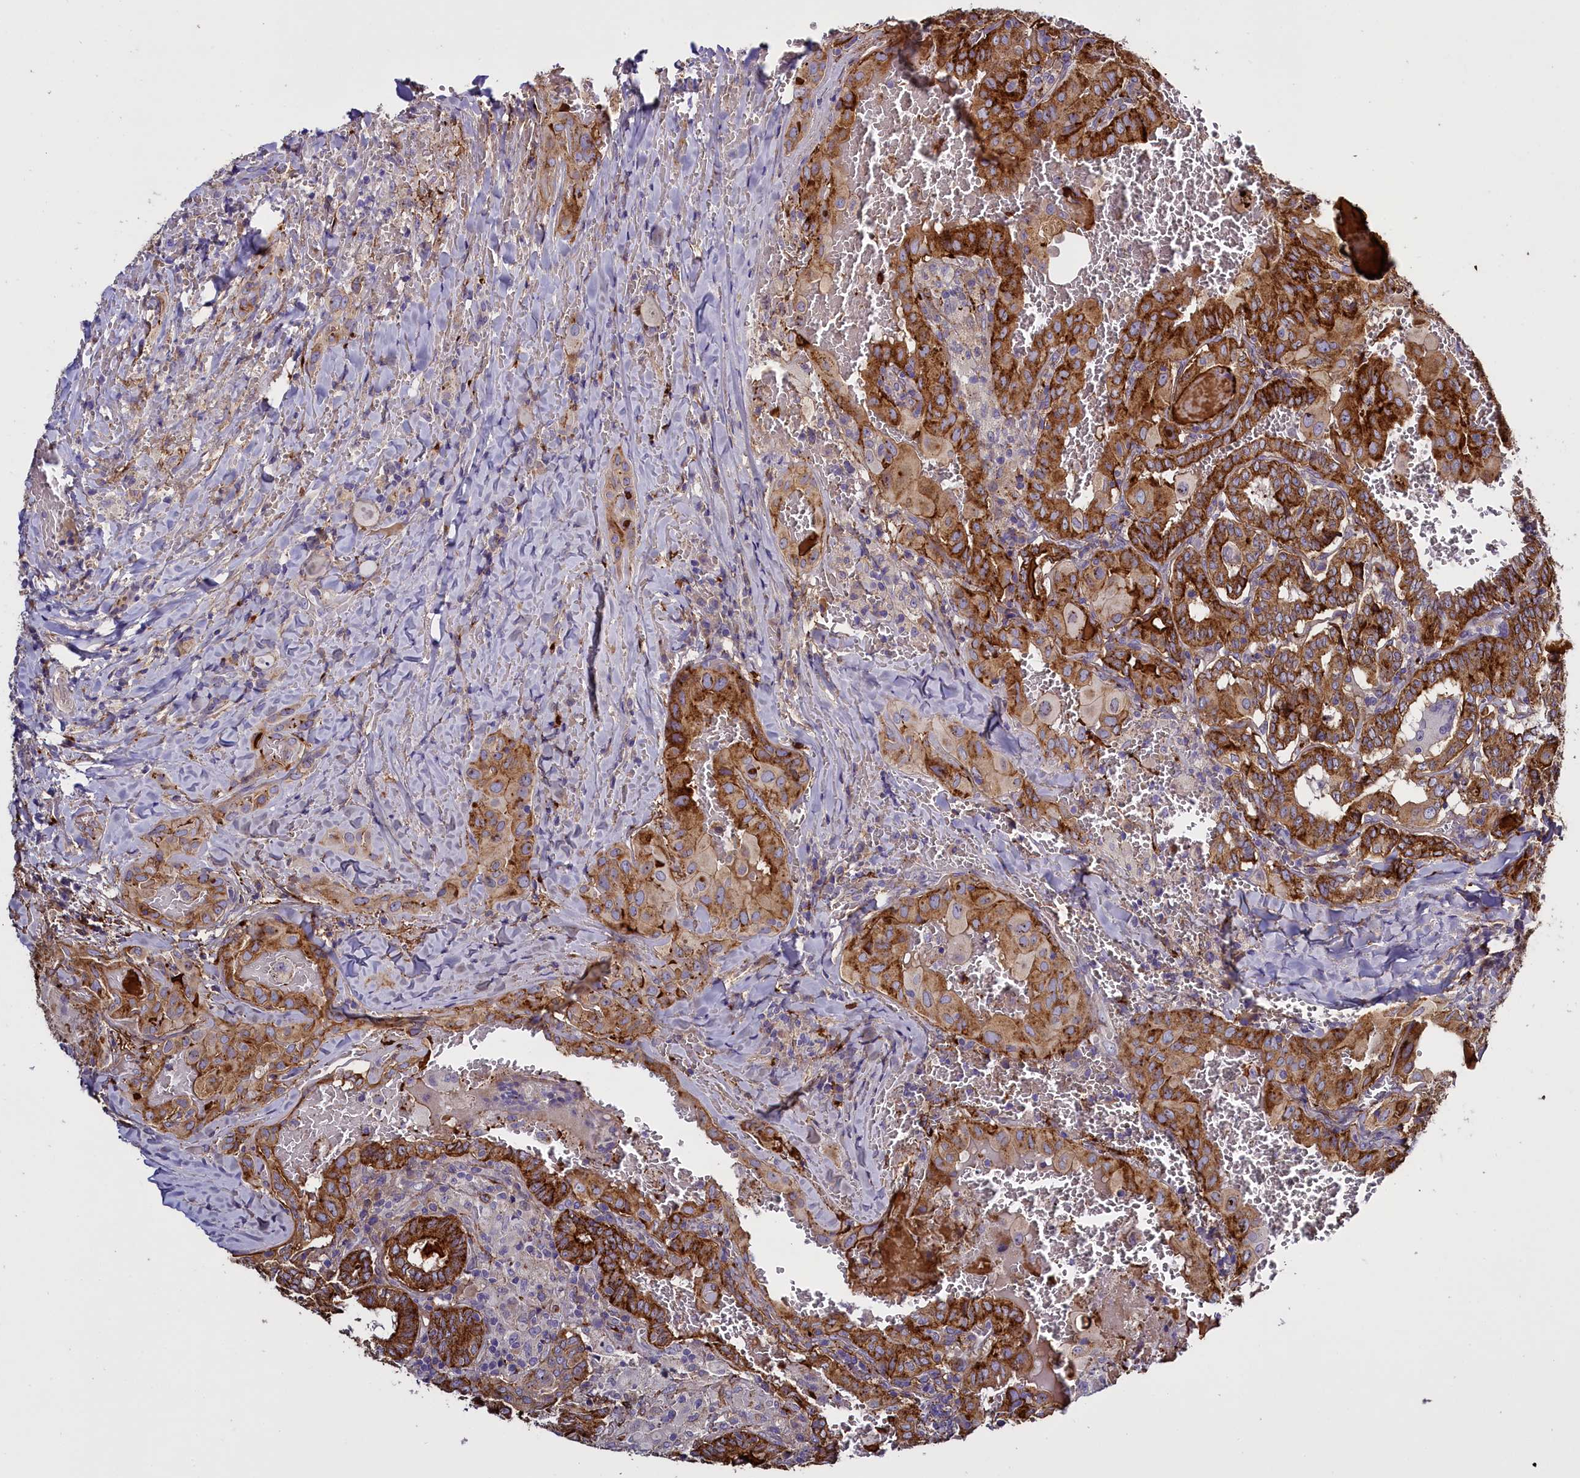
{"staining": {"intensity": "strong", "quantity": ">75%", "location": "cytoplasmic/membranous"}, "tissue": "thyroid cancer", "cell_type": "Tumor cells", "image_type": "cancer", "snomed": [{"axis": "morphology", "description": "Papillary adenocarcinoma, NOS"}, {"axis": "topography", "description": "Thyroid gland"}], "caption": "Protein expression by immunohistochemistry (IHC) shows strong cytoplasmic/membranous staining in approximately >75% of tumor cells in thyroid papillary adenocarcinoma. (DAB IHC with brightfield microscopy, high magnification).", "gene": "MRC2", "patient": {"sex": "female", "age": 72}}